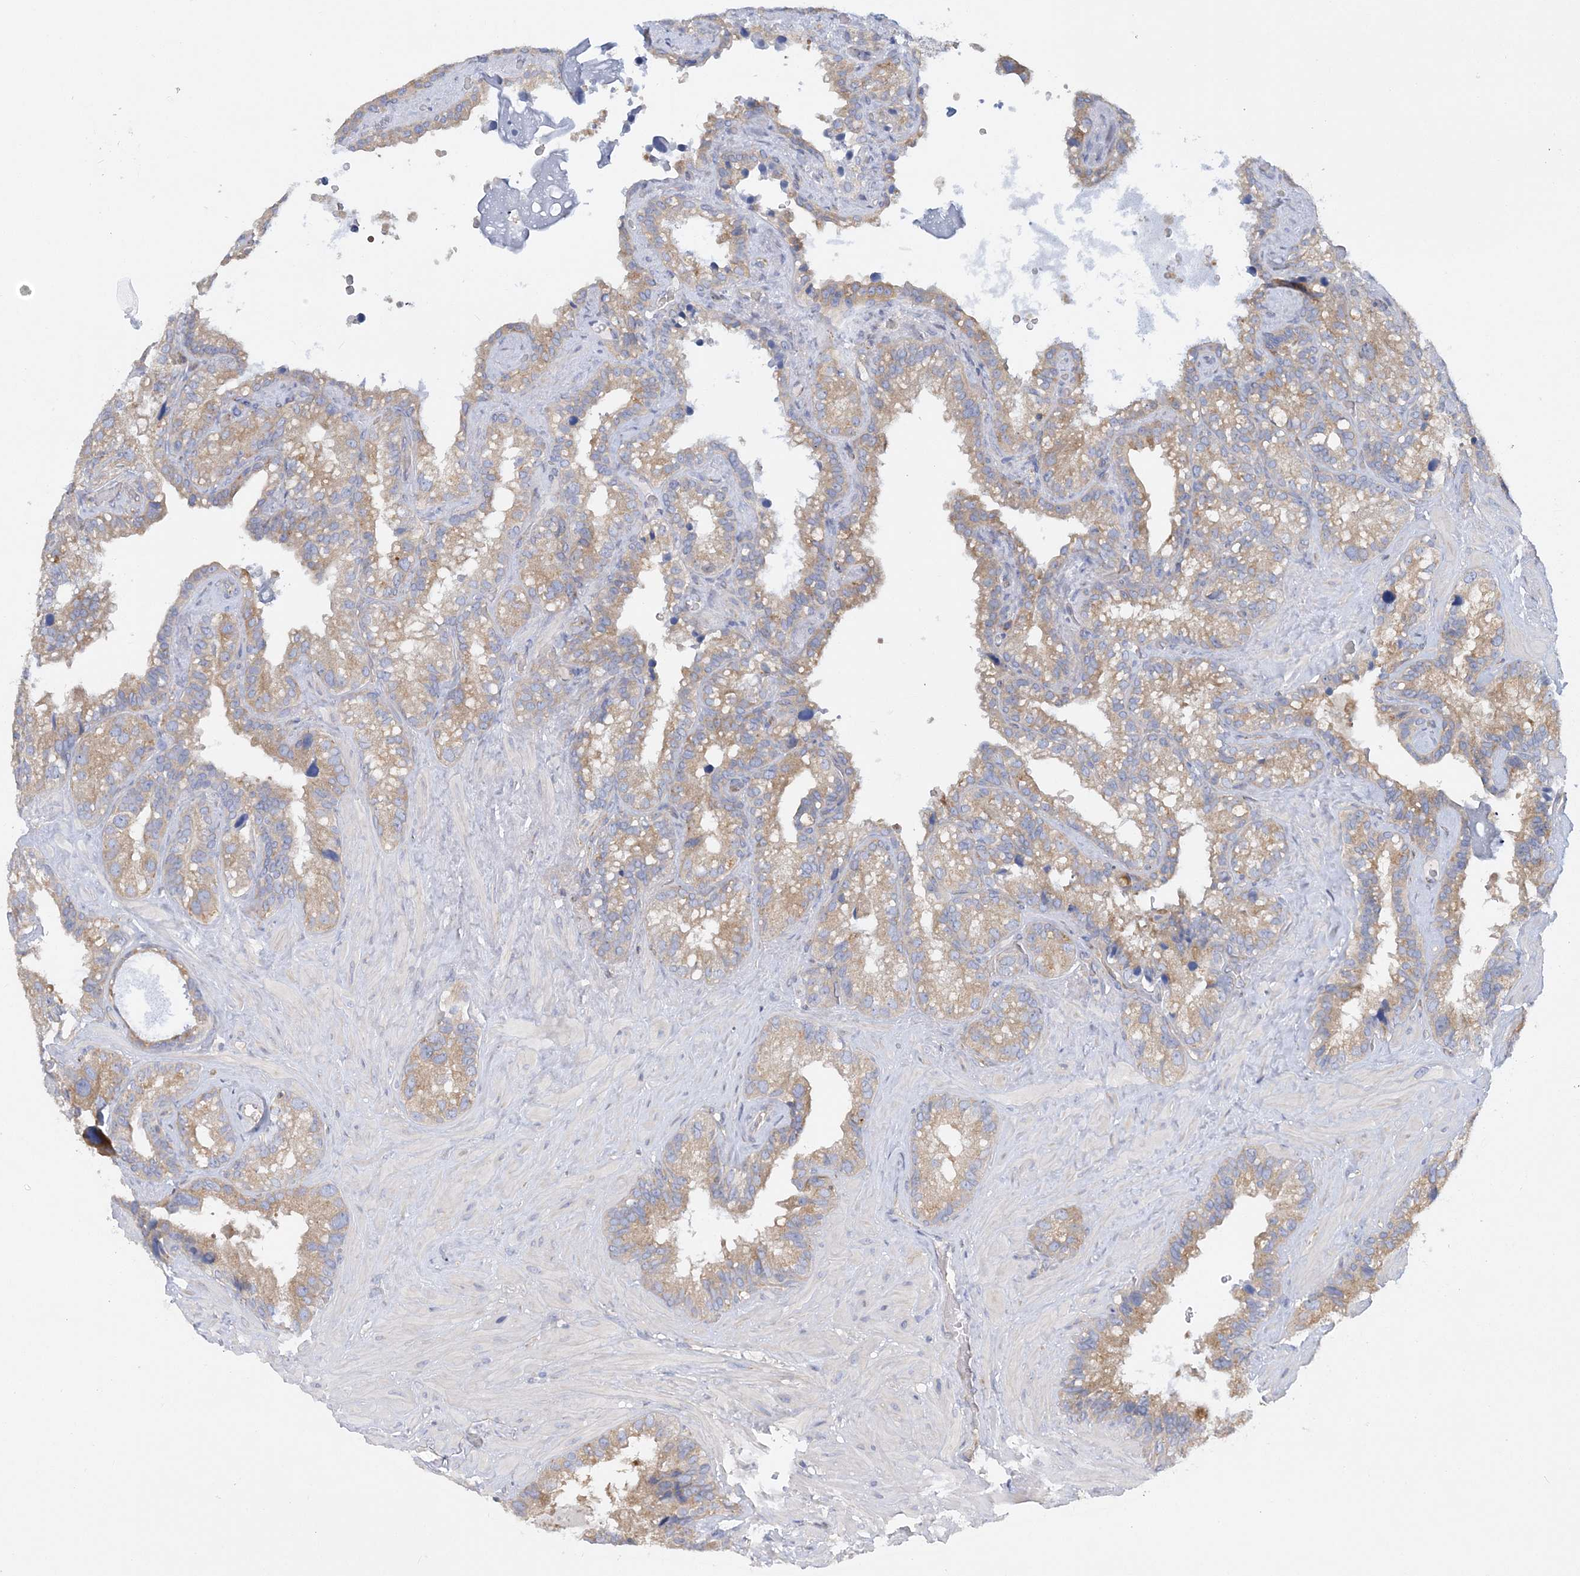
{"staining": {"intensity": "weak", "quantity": "25%-75%", "location": "cytoplasmic/membranous"}, "tissue": "seminal vesicle", "cell_type": "Glandular cells", "image_type": "normal", "snomed": [{"axis": "morphology", "description": "Normal tissue, NOS"}, {"axis": "topography", "description": "Prostate"}, {"axis": "topography", "description": "Seminal veicle"}], "caption": "Seminal vesicle was stained to show a protein in brown. There is low levels of weak cytoplasmic/membranous positivity in approximately 25%-75% of glandular cells. (brown staining indicates protein expression, while blue staining denotes nuclei).", "gene": "FAM114A2", "patient": {"sex": "male", "age": 68}}